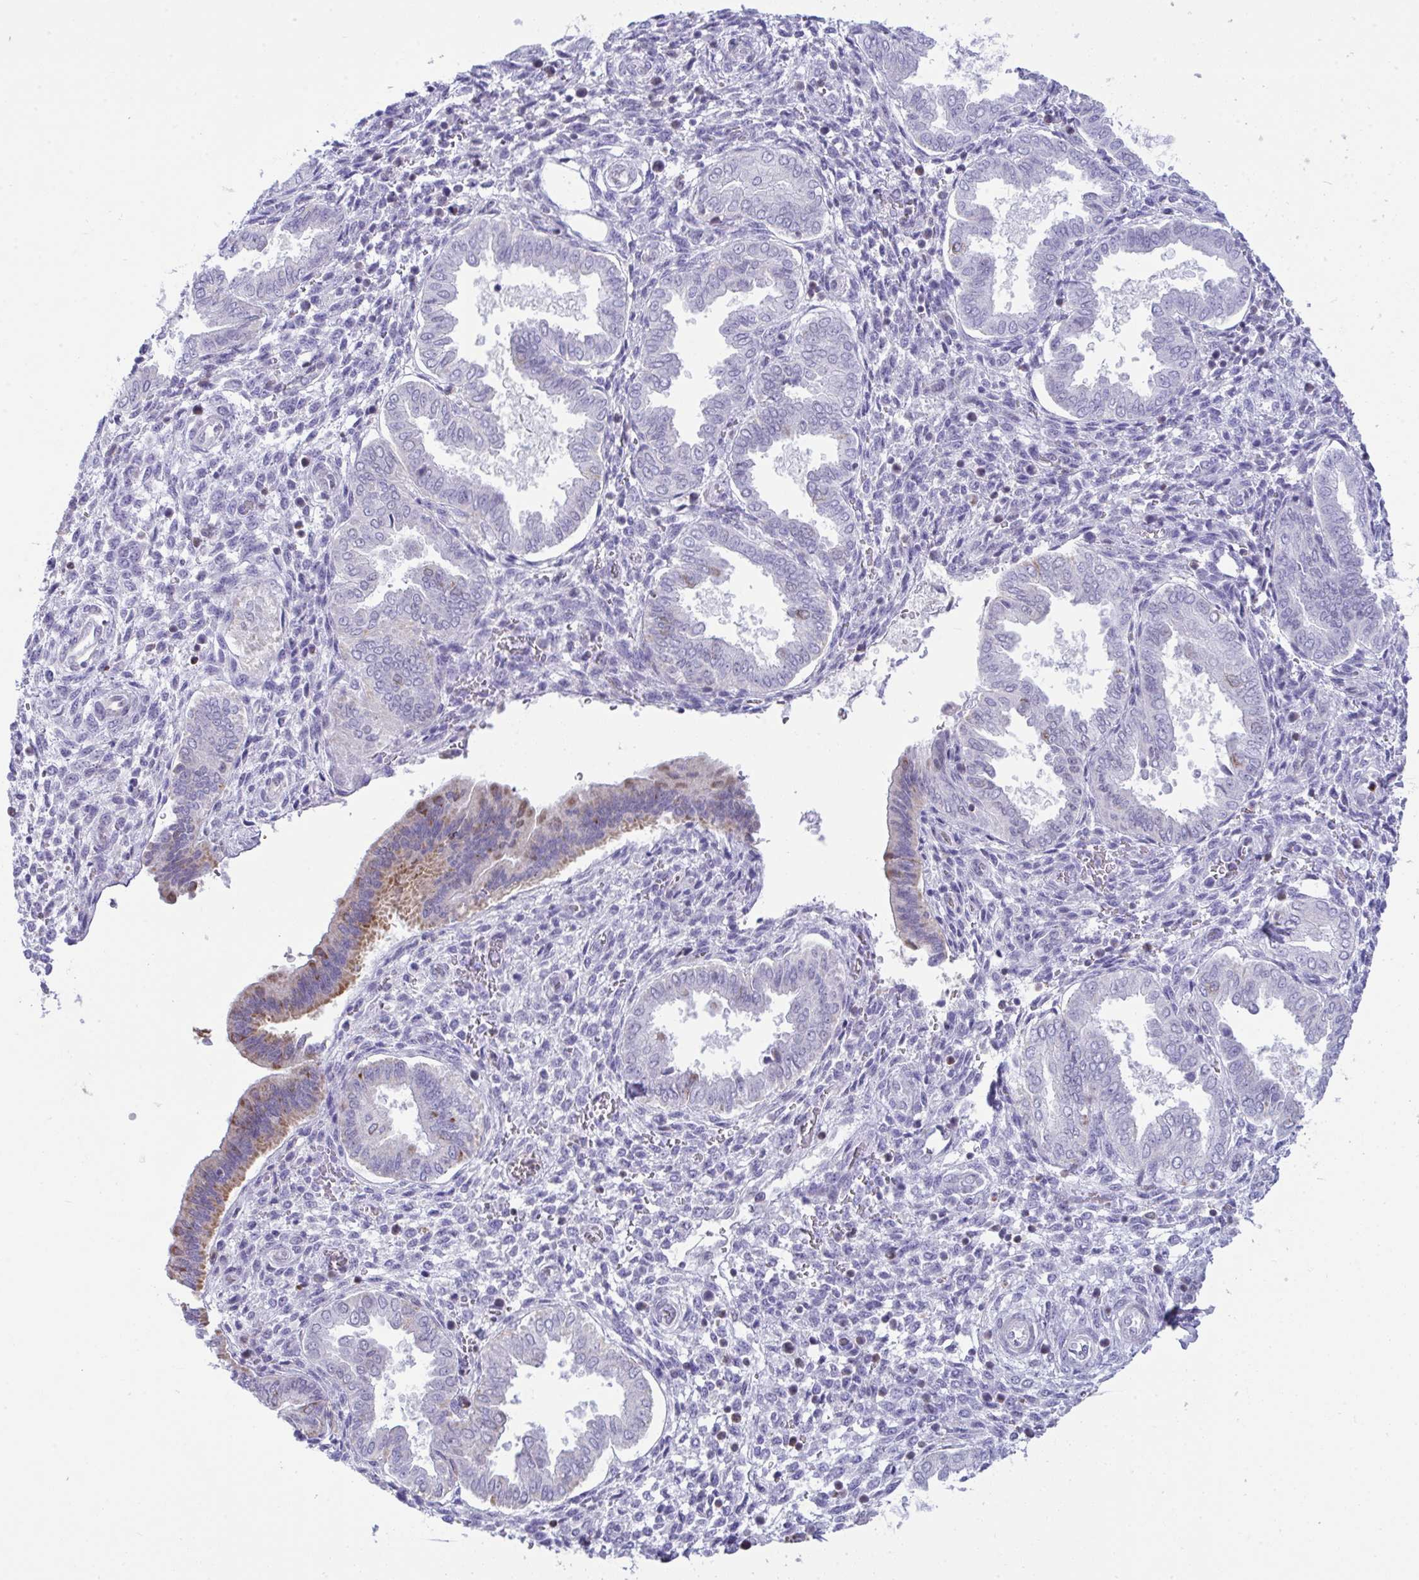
{"staining": {"intensity": "negative", "quantity": "none", "location": "none"}, "tissue": "endometrium", "cell_type": "Cells in endometrial stroma", "image_type": "normal", "snomed": [{"axis": "morphology", "description": "Normal tissue, NOS"}, {"axis": "topography", "description": "Endometrium"}], "caption": "This is an IHC image of normal endometrium. There is no staining in cells in endometrial stroma.", "gene": "PLA2G12B", "patient": {"sex": "female", "age": 24}}